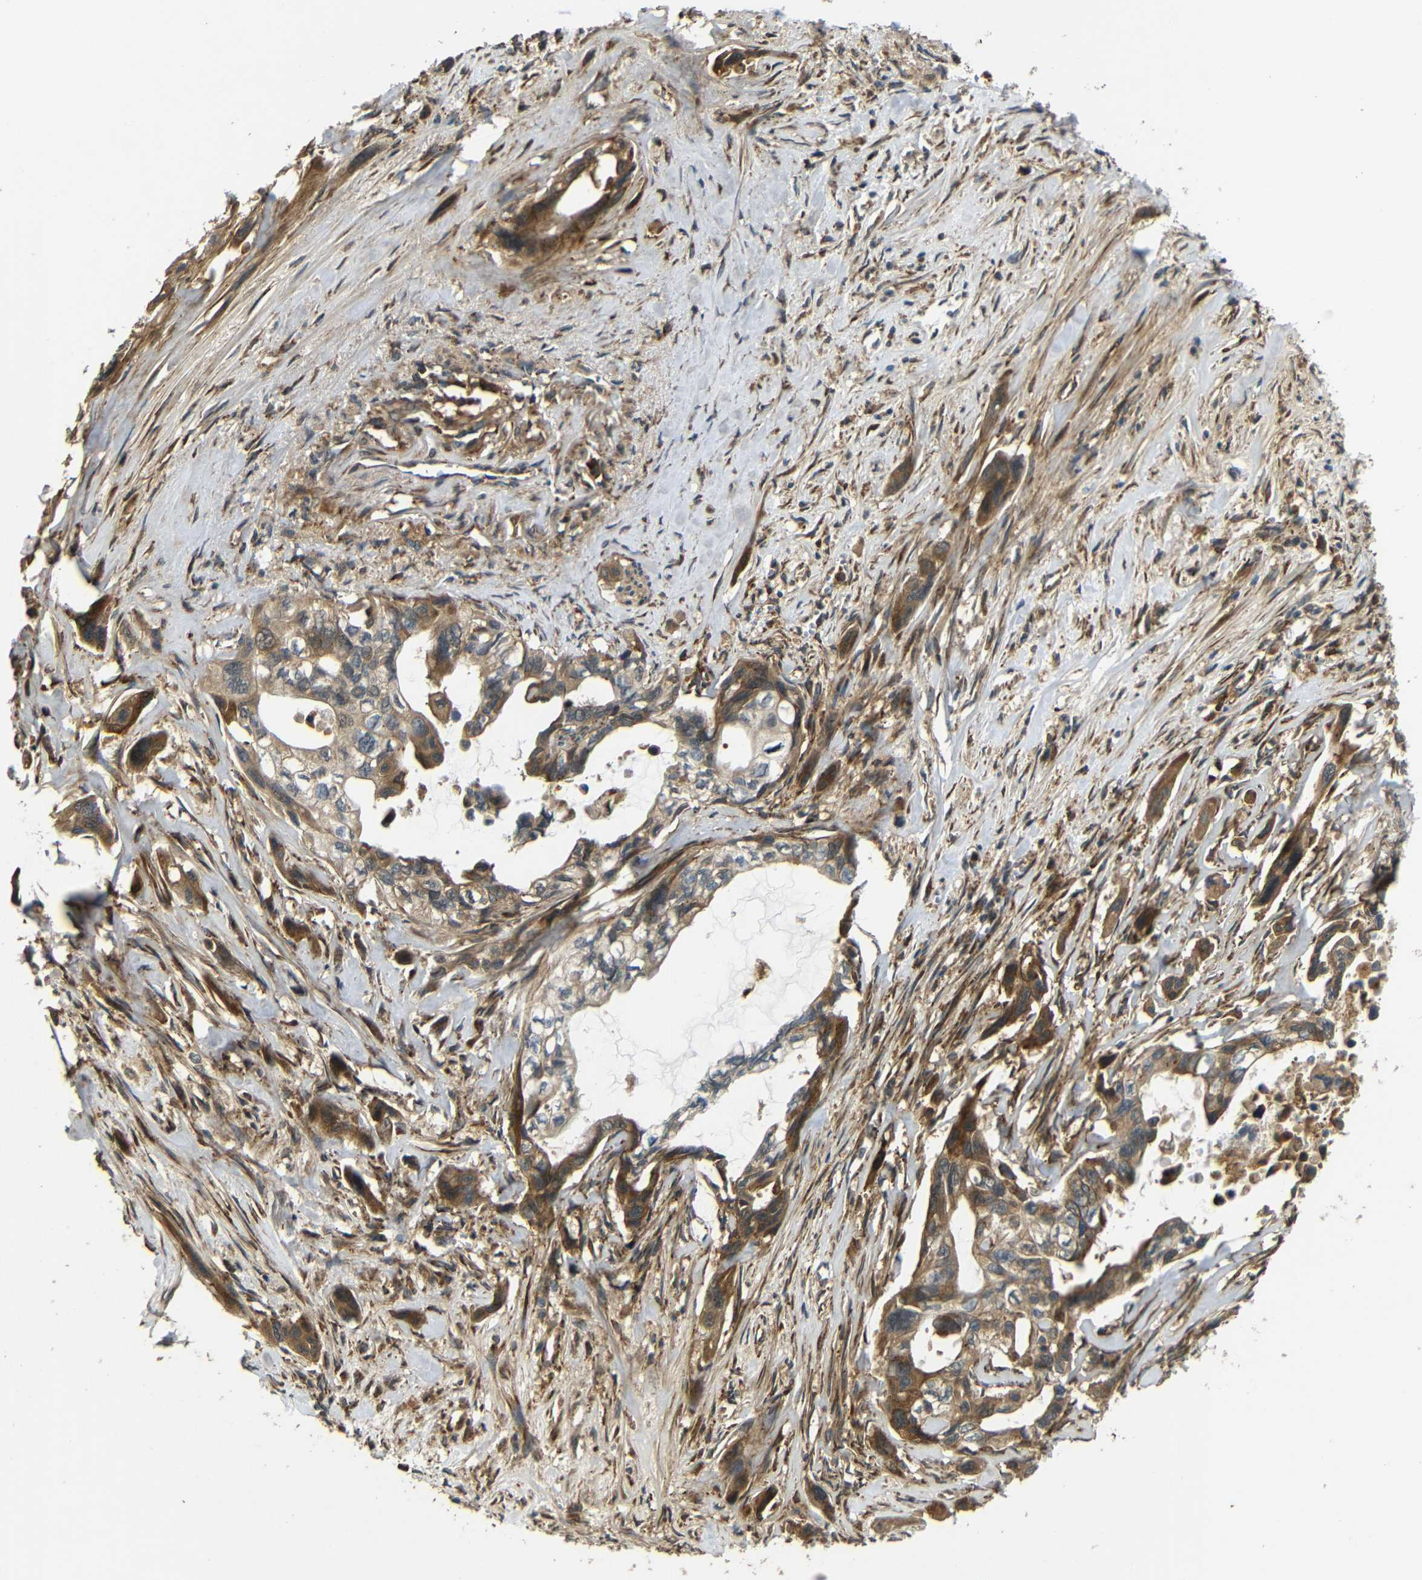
{"staining": {"intensity": "moderate", "quantity": ">75%", "location": "cytoplasmic/membranous"}, "tissue": "pancreatic cancer", "cell_type": "Tumor cells", "image_type": "cancer", "snomed": [{"axis": "morphology", "description": "Adenocarcinoma, NOS"}, {"axis": "topography", "description": "Pancreas"}], "caption": "This micrograph exhibits pancreatic cancer stained with IHC to label a protein in brown. The cytoplasmic/membranous of tumor cells show moderate positivity for the protein. Nuclei are counter-stained blue.", "gene": "EPHB2", "patient": {"sex": "male", "age": 73}}